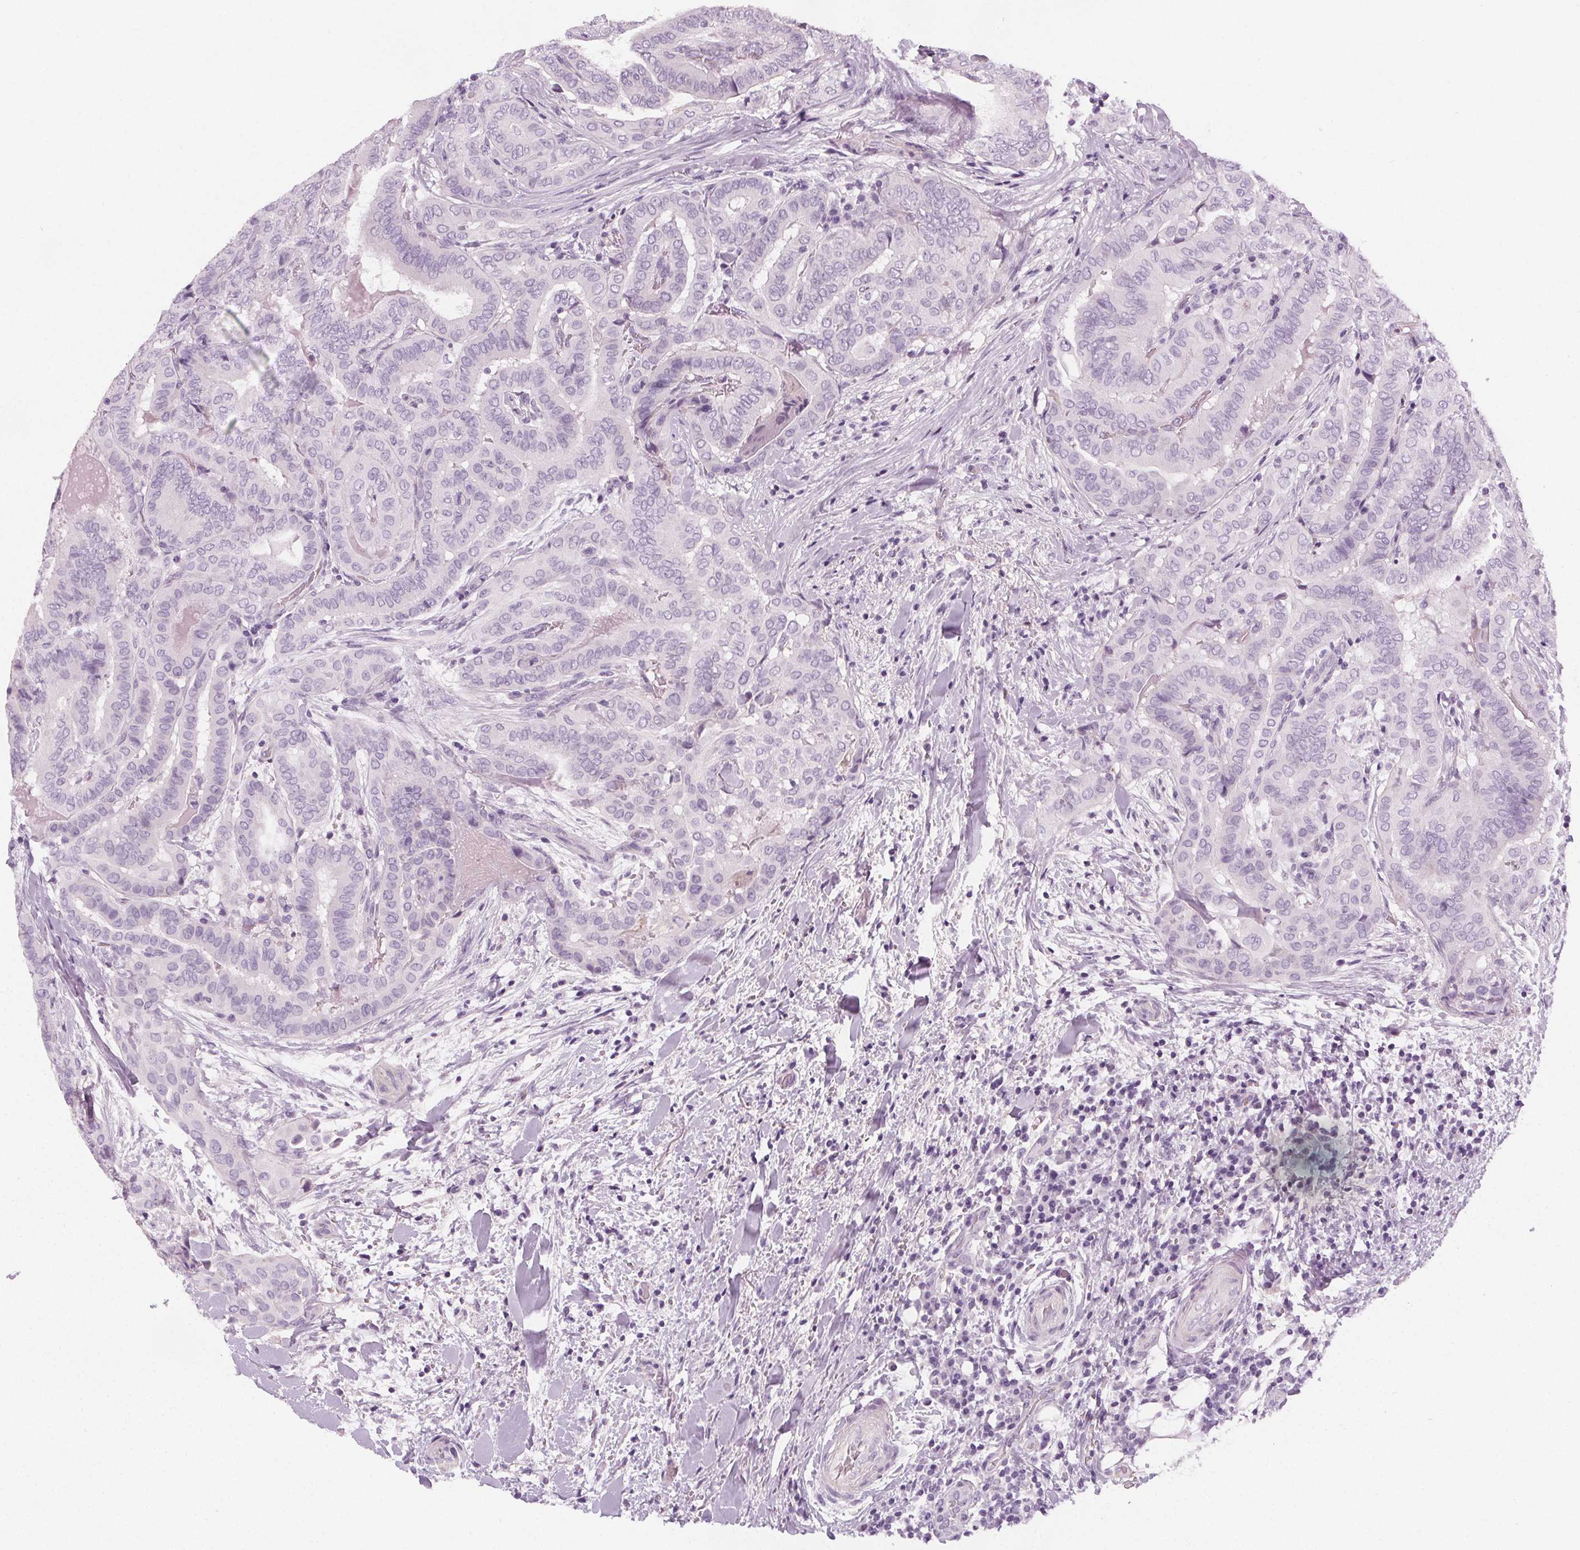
{"staining": {"intensity": "negative", "quantity": "none", "location": "none"}, "tissue": "thyroid cancer", "cell_type": "Tumor cells", "image_type": "cancer", "snomed": [{"axis": "morphology", "description": "Papillary adenocarcinoma, NOS"}, {"axis": "topography", "description": "Thyroid gland"}], "caption": "A micrograph of human thyroid cancer (papillary adenocarcinoma) is negative for staining in tumor cells. (Stains: DAB IHC with hematoxylin counter stain, Microscopy: brightfield microscopy at high magnification).", "gene": "SLC5A12", "patient": {"sex": "female", "age": 61}}